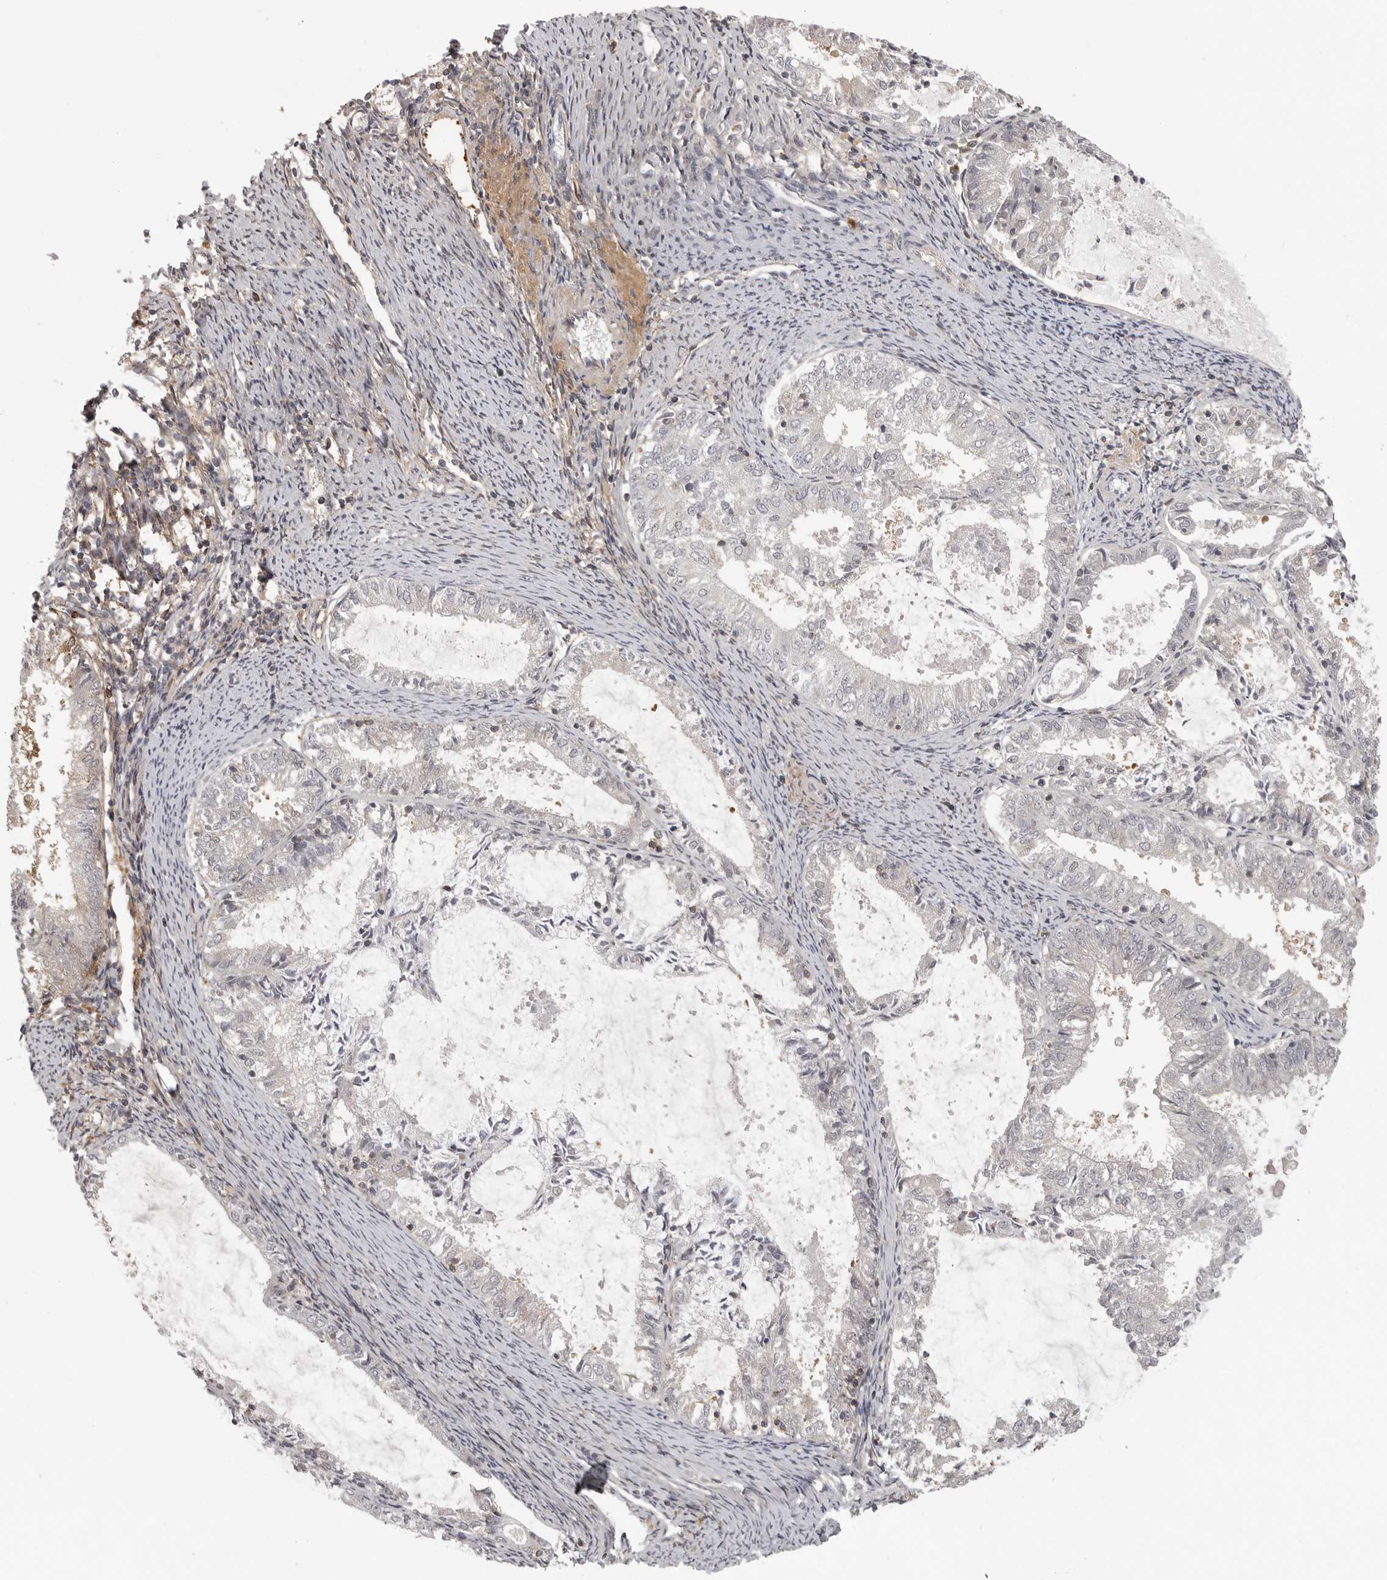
{"staining": {"intensity": "negative", "quantity": "none", "location": "none"}, "tissue": "endometrial cancer", "cell_type": "Tumor cells", "image_type": "cancer", "snomed": [{"axis": "morphology", "description": "Adenocarcinoma, NOS"}, {"axis": "topography", "description": "Endometrium"}], "caption": "Protein analysis of adenocarcinoma (endometrial) exhibits no significant expression in tumor cells. The staining is performed using DAB (3,3'-diaminobenzidine) brown chromogen with nuclei counter-stained in using hematoxylin.", "gene": "UROD", "patient": {"sex": "female", "age": 57}}